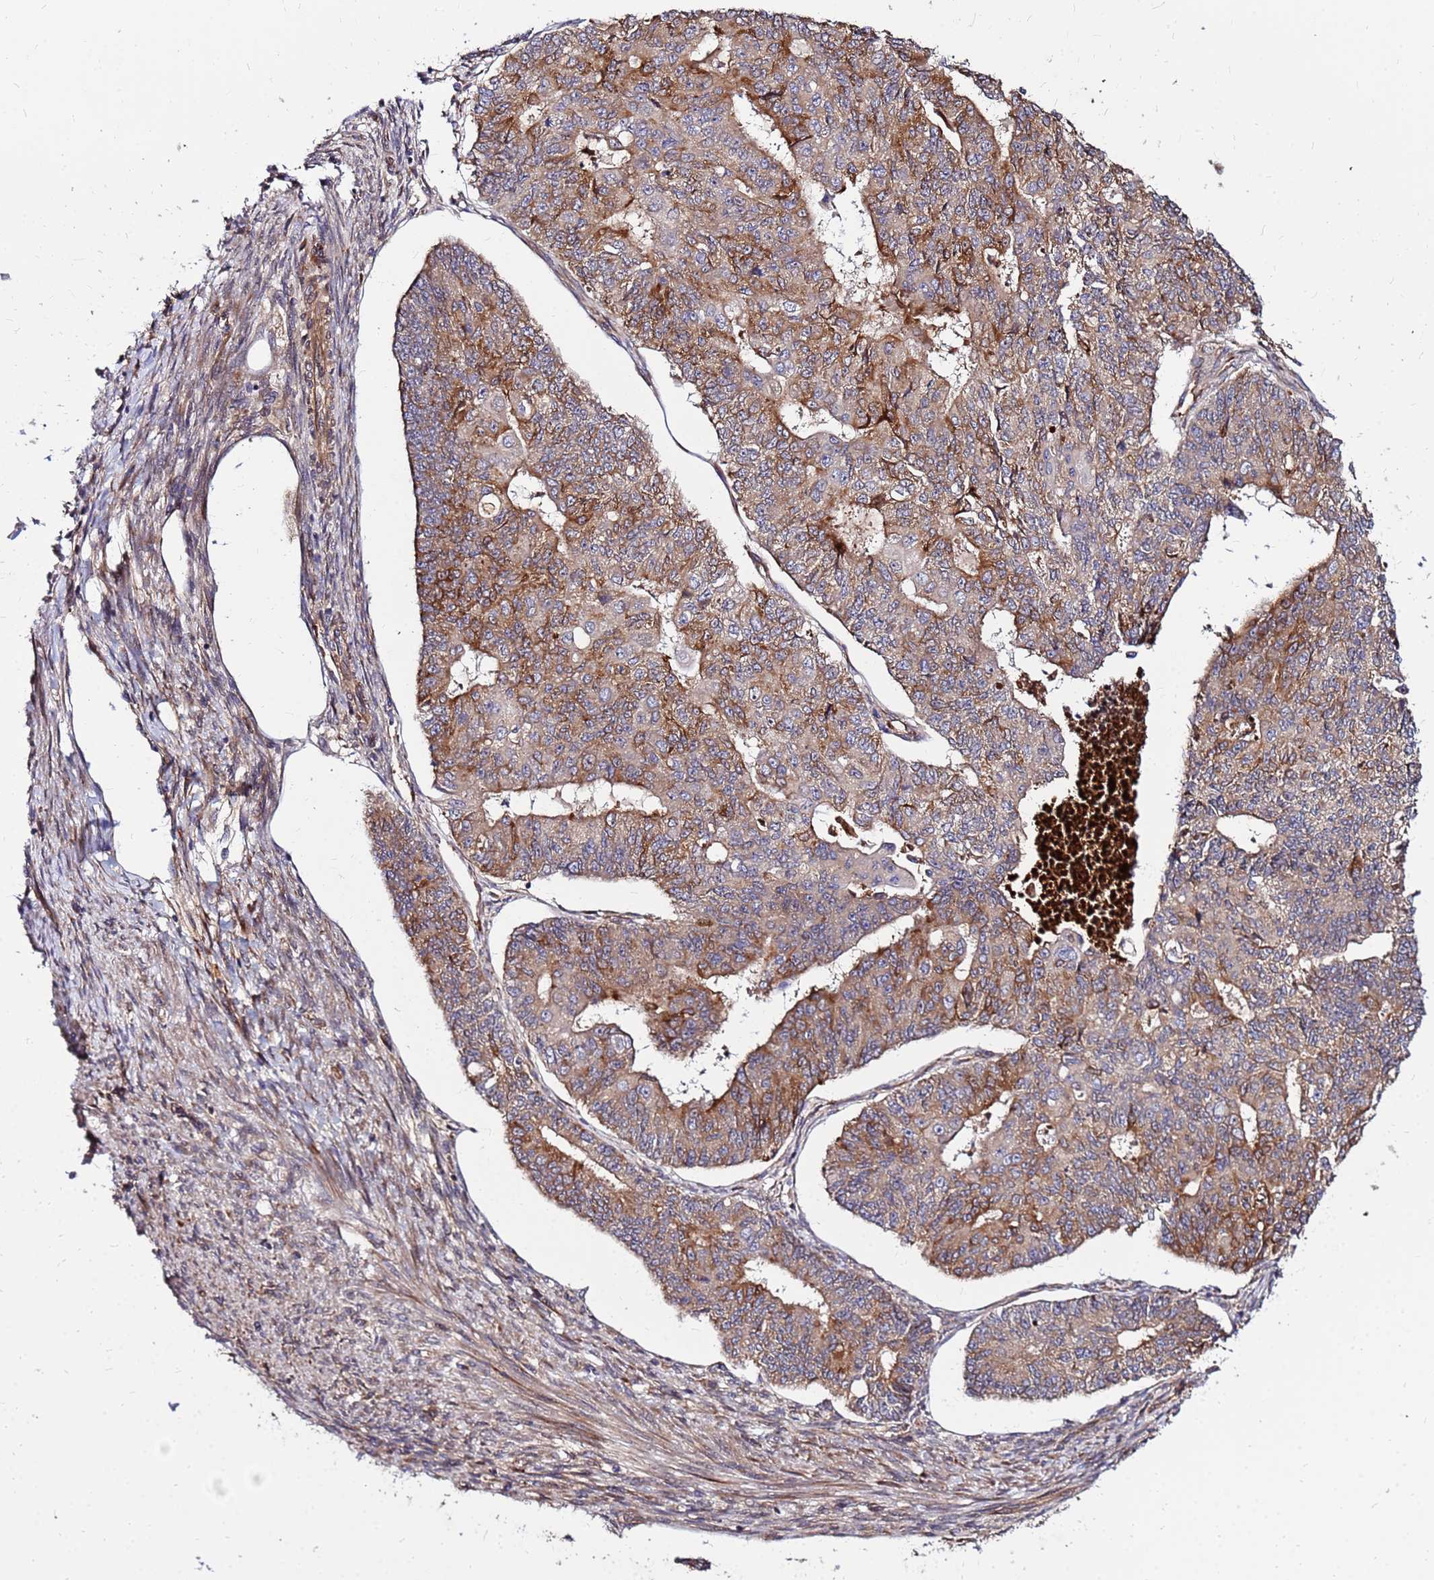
{"staining": {"intensity": "moderate", "quantity": ">75%", "location": "cytoplasmic/membranous"}, "tissue": "endometrial cancer", "cell_type": "Tumor cells", "image_type": "cancer", "snomed": [{"axis": "morphology", "description": "Adenocarcinoma, NOS"}, {"axis": "topography", "description": "Endometrium"}], "caption": "Immunohistochemical staining of endometrial adenocarcinoma reveals medium levels of moderate cytoplasmic/membranous protein expression in about >75% of tumor cells.", "gene": "WWC2", "patient": {"sex": "female", "age": 32}}